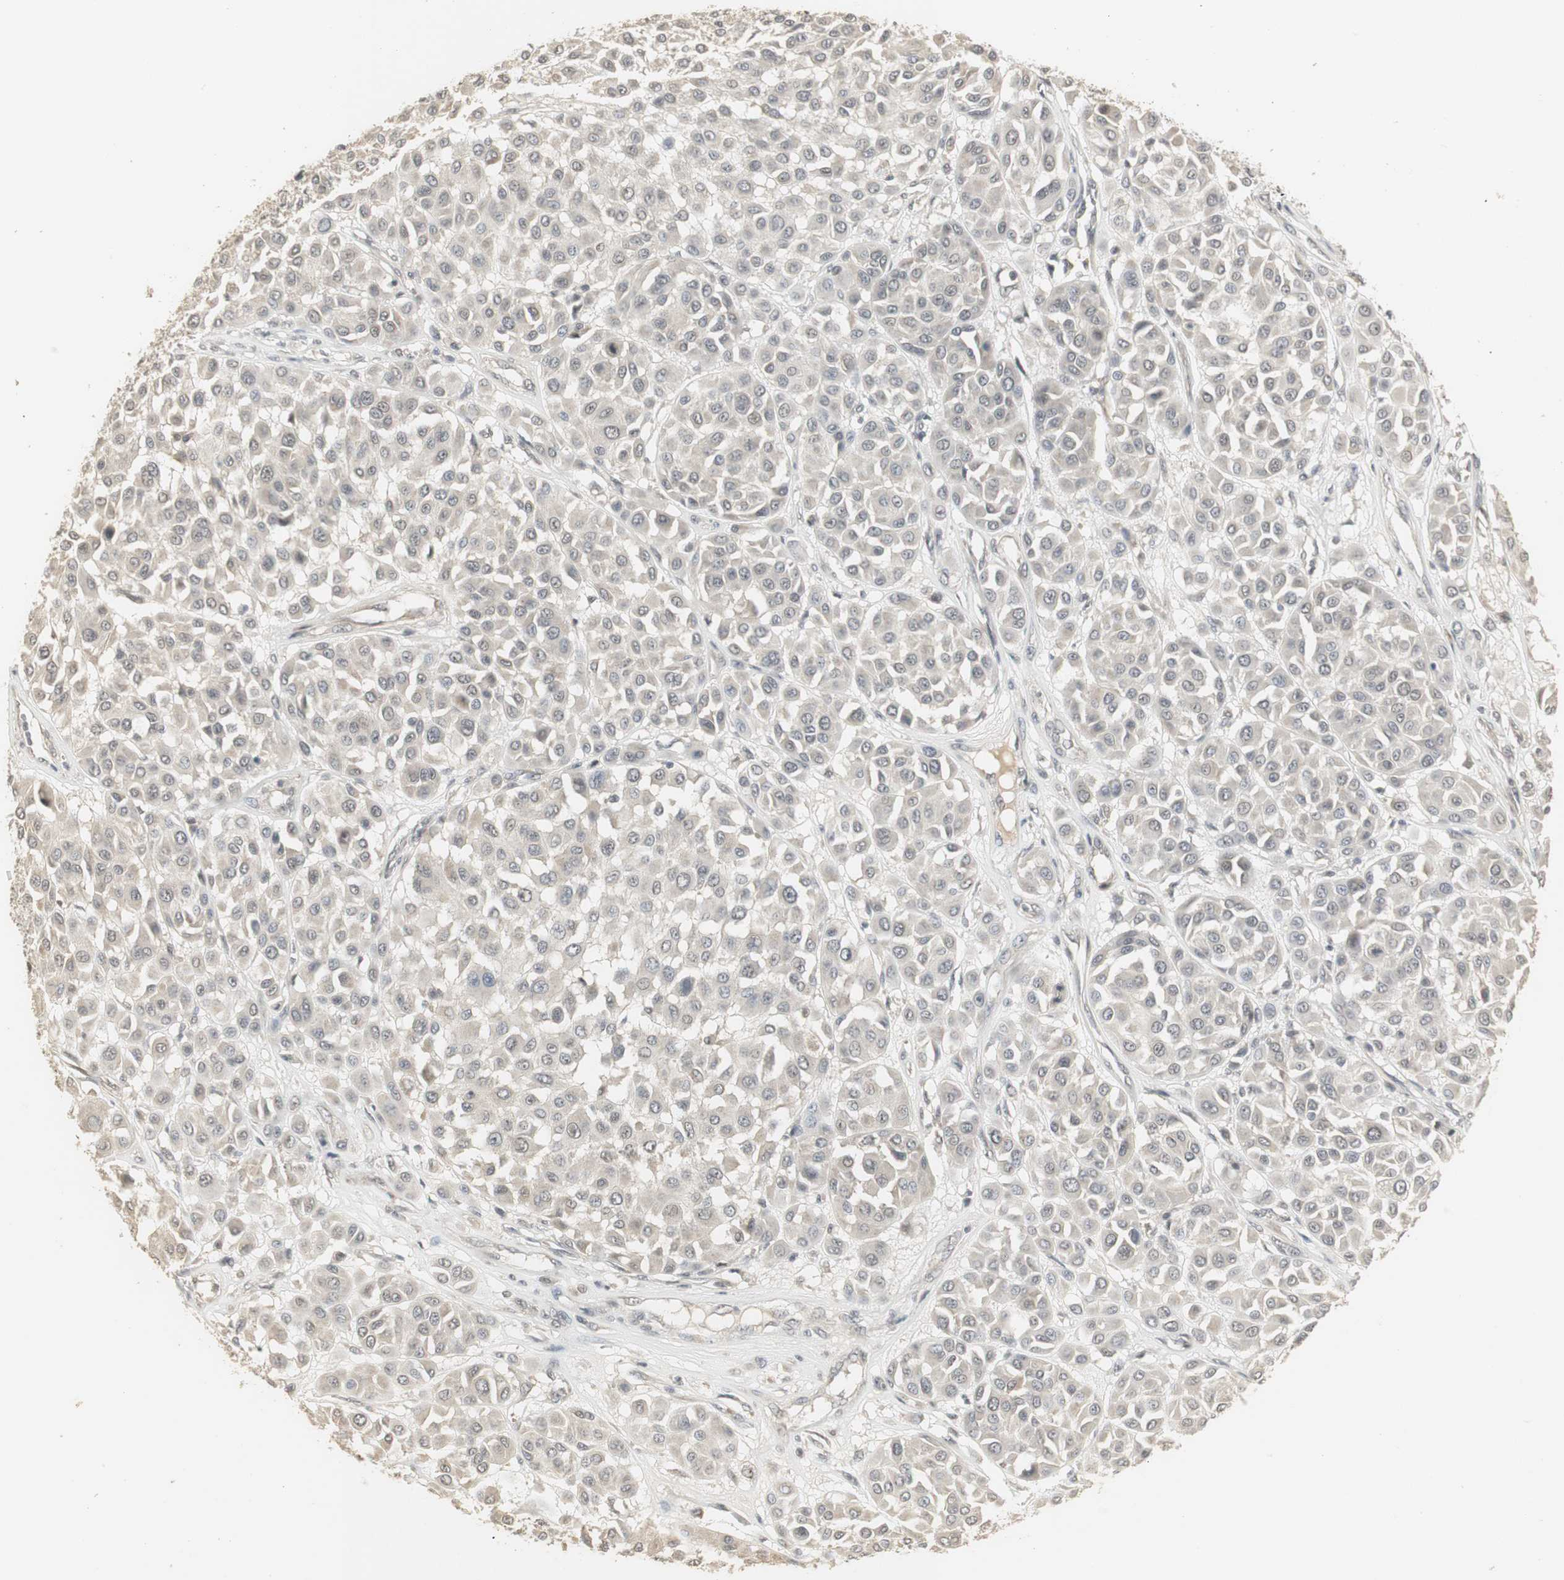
{"staining": {"intensity": "weak", "quantity": "25%-75%", "location": "nuclear"}, "tissue": "melanoma", "cell_type": "Tumor cells", "image_type": "cancer", "snomed": [{"axis": "morphology", "description": "Malignant melanoma, Metastatic site"}, {"axis": "topography", "description": "Soft tissue"}], "caption": "A micrograph of malignant melanoma (metastatic site) stained for a protein reveals weak nuclear brown staining in tumor cells. The staining was performed using DAB (3,3'-diaminobenzidine), with brown indicating positive protein expression. Nuclei are stained blue with hematoxylin.", "gene": "ELOA", "patient": {"sex": "male", "age": 41}}